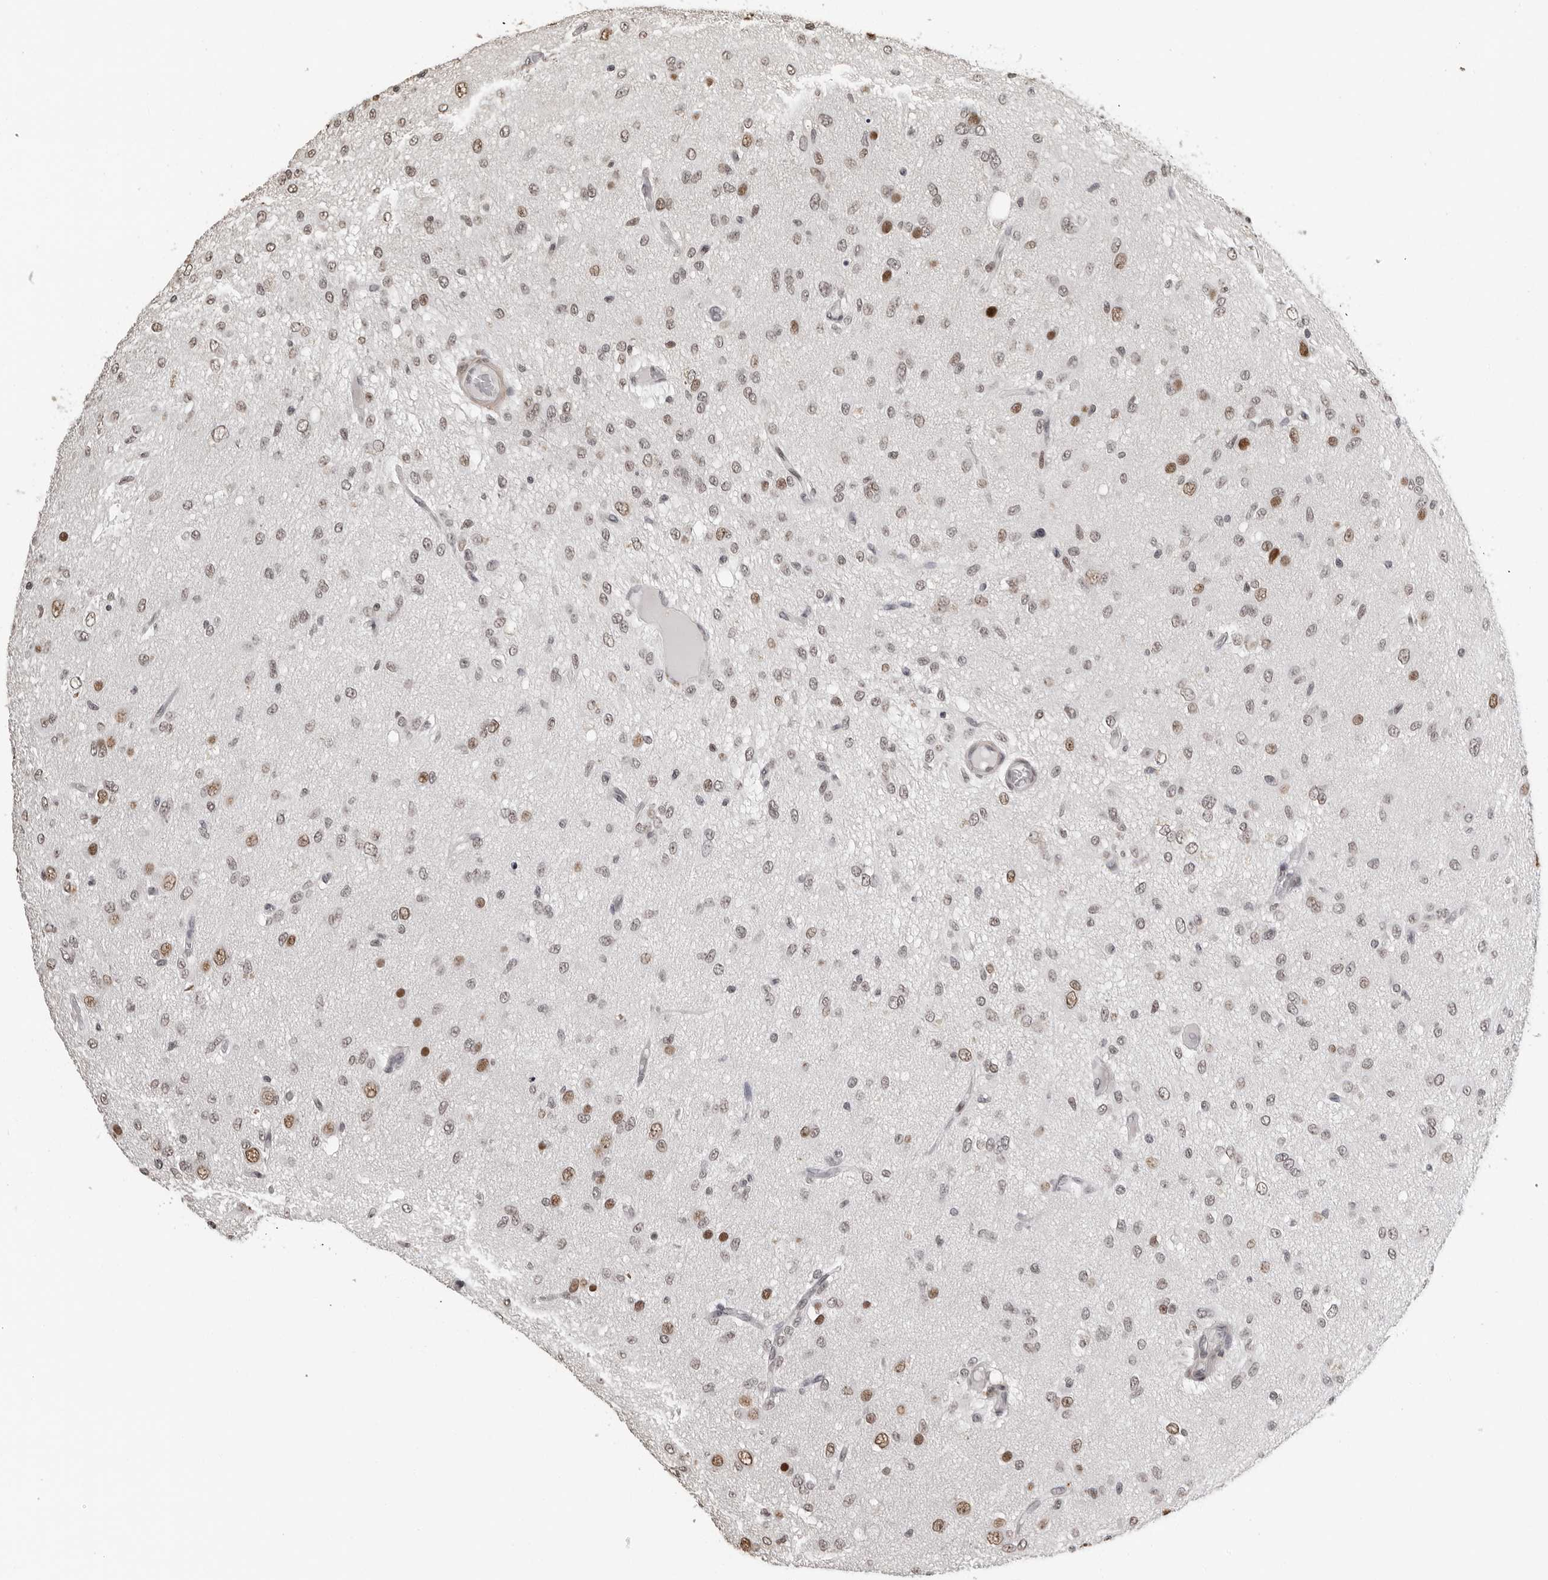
{"staining": {"intensity": "moderate", "quantity": "<25%", "location": "nuclear"}, "tissue": "glioma", "cell_type": "Tumor cells", "image_type": "cancer", "snomed": [{"axis": "morphology", "description": "Glioma, malignant, High grade"}, {"axis": "topography", "description": "Brain"}], "caption": "Protein staining by immunohistochemistry exhibits moderate nuclear positivity in approximately <25% of tumor cells in glioma.", "gene": "ORC1", "patient": {"sex": "female", "age": 59}}